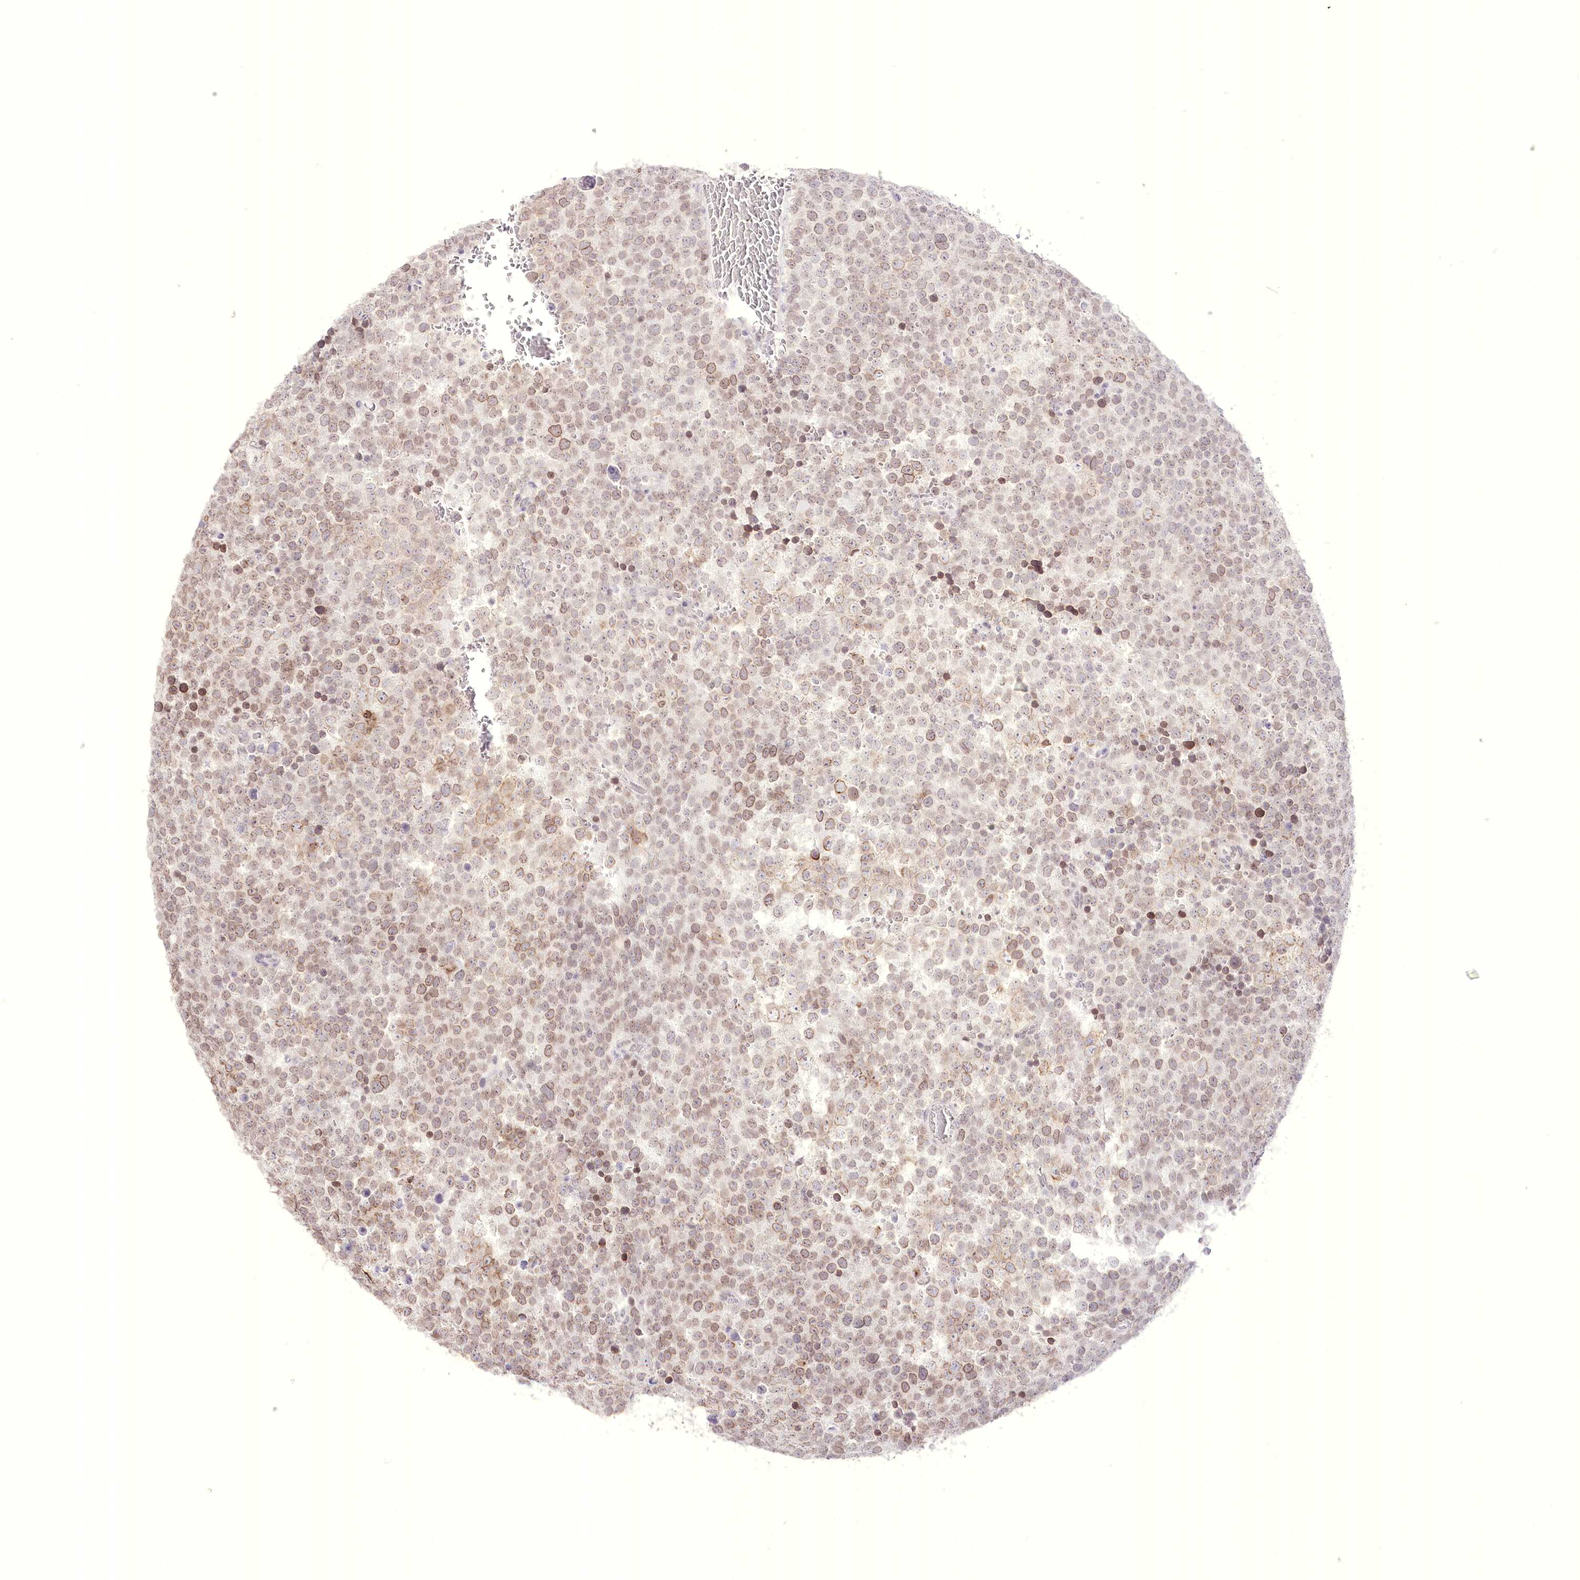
{"staining": {"intensity": "weak", "quantity": "25%-75%", "location": "nuclear"}, "tissue": "testis cancer", "cell_type": "Tumor cells", "image_type": "cancer", "snomed": [{"axis": "morphology", "description": "Seminoma, NOS"}, {"axis": "topography", "description": "Testis"}], "caption": "Immunohistochemical staining of human seminoma (testis) displays low levels of weak nuclear protein expression in about 25%-75% of tumor cells.", "gene": "SLC39A10", "patient": {"sex": "male", "age": 71}}